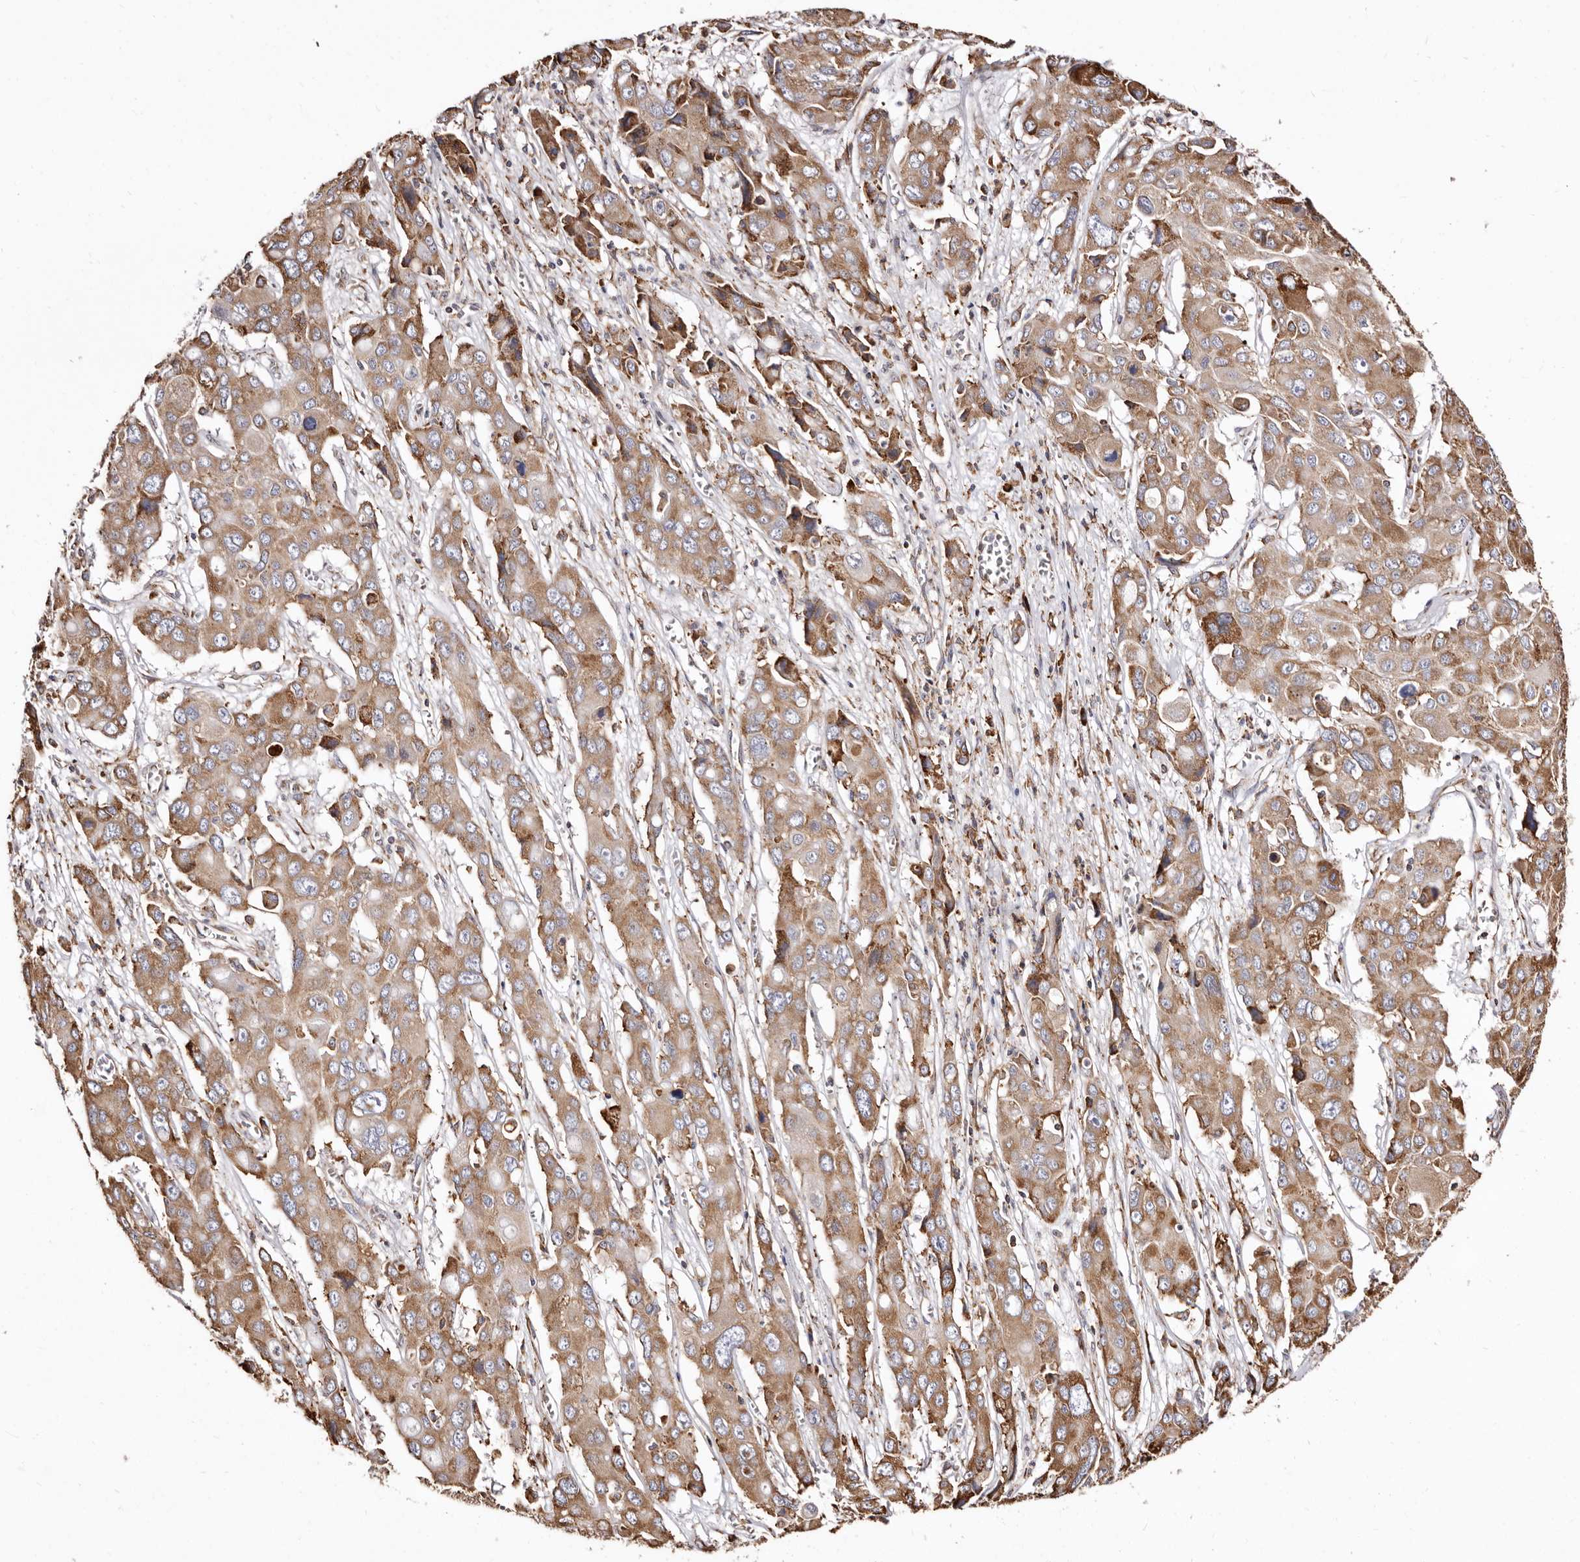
{"staining": {"intensity": "moderate", "quantity": ">75%", "location": "cytoplasmic/membranous"}, "tissue": "liver cancer", "cell_type": "Tumor cells", "image_type": "cancer", "snomed": [{"axis": "morphology", "description": "Cholangiocarcinoma"}, {"axis": "topography", "description": "Liver"}], "caption": "Moderate cytoplasmic/membranous staining is identified in about >75% of tumor cells in liver cancer.", "gene": "ACBD6", "patient": {"sex": "male", "age": 67}}